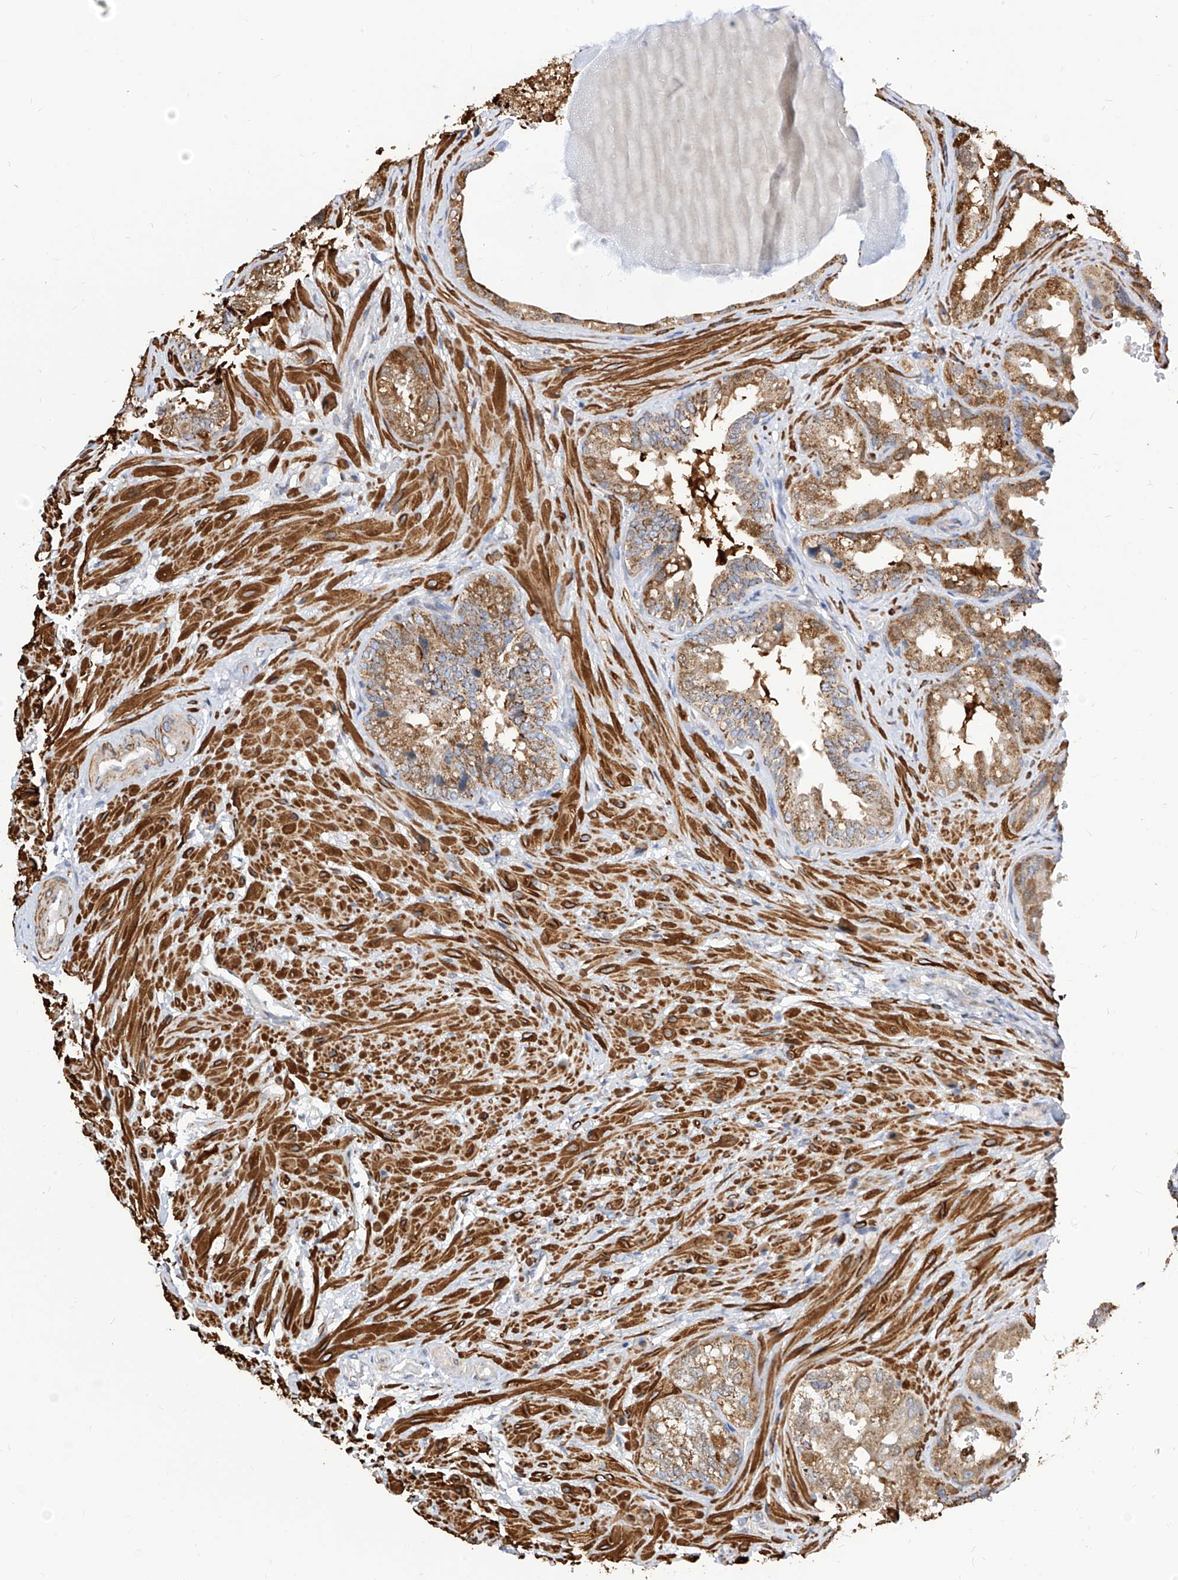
{"staining": {"intensity": "moderate", "quantity": ">75%", "location": "cytoplasmic/membranous"}, "tissue": "seminal vesicle", "cell_type": "Glandular cells", "image_type": "normal", "snomed": [{"axis": "morphology", "description": "Normal tissue, NOS"}, {"axis": "topography", "description": "Seminal veicle"}, {"axis": "topography", "description": "Peripheral nerve tissue"}], "caption": "Immunohistochemistry of unremarkable human seminal vesicle exhibits medium levels of moderate cytoplasmic/membranous staining in approximately >75% of glandular cells. Nuclei are stained in blue.", "gene": "TTLL8", "patient": {"sex": "male", "age": 63}}